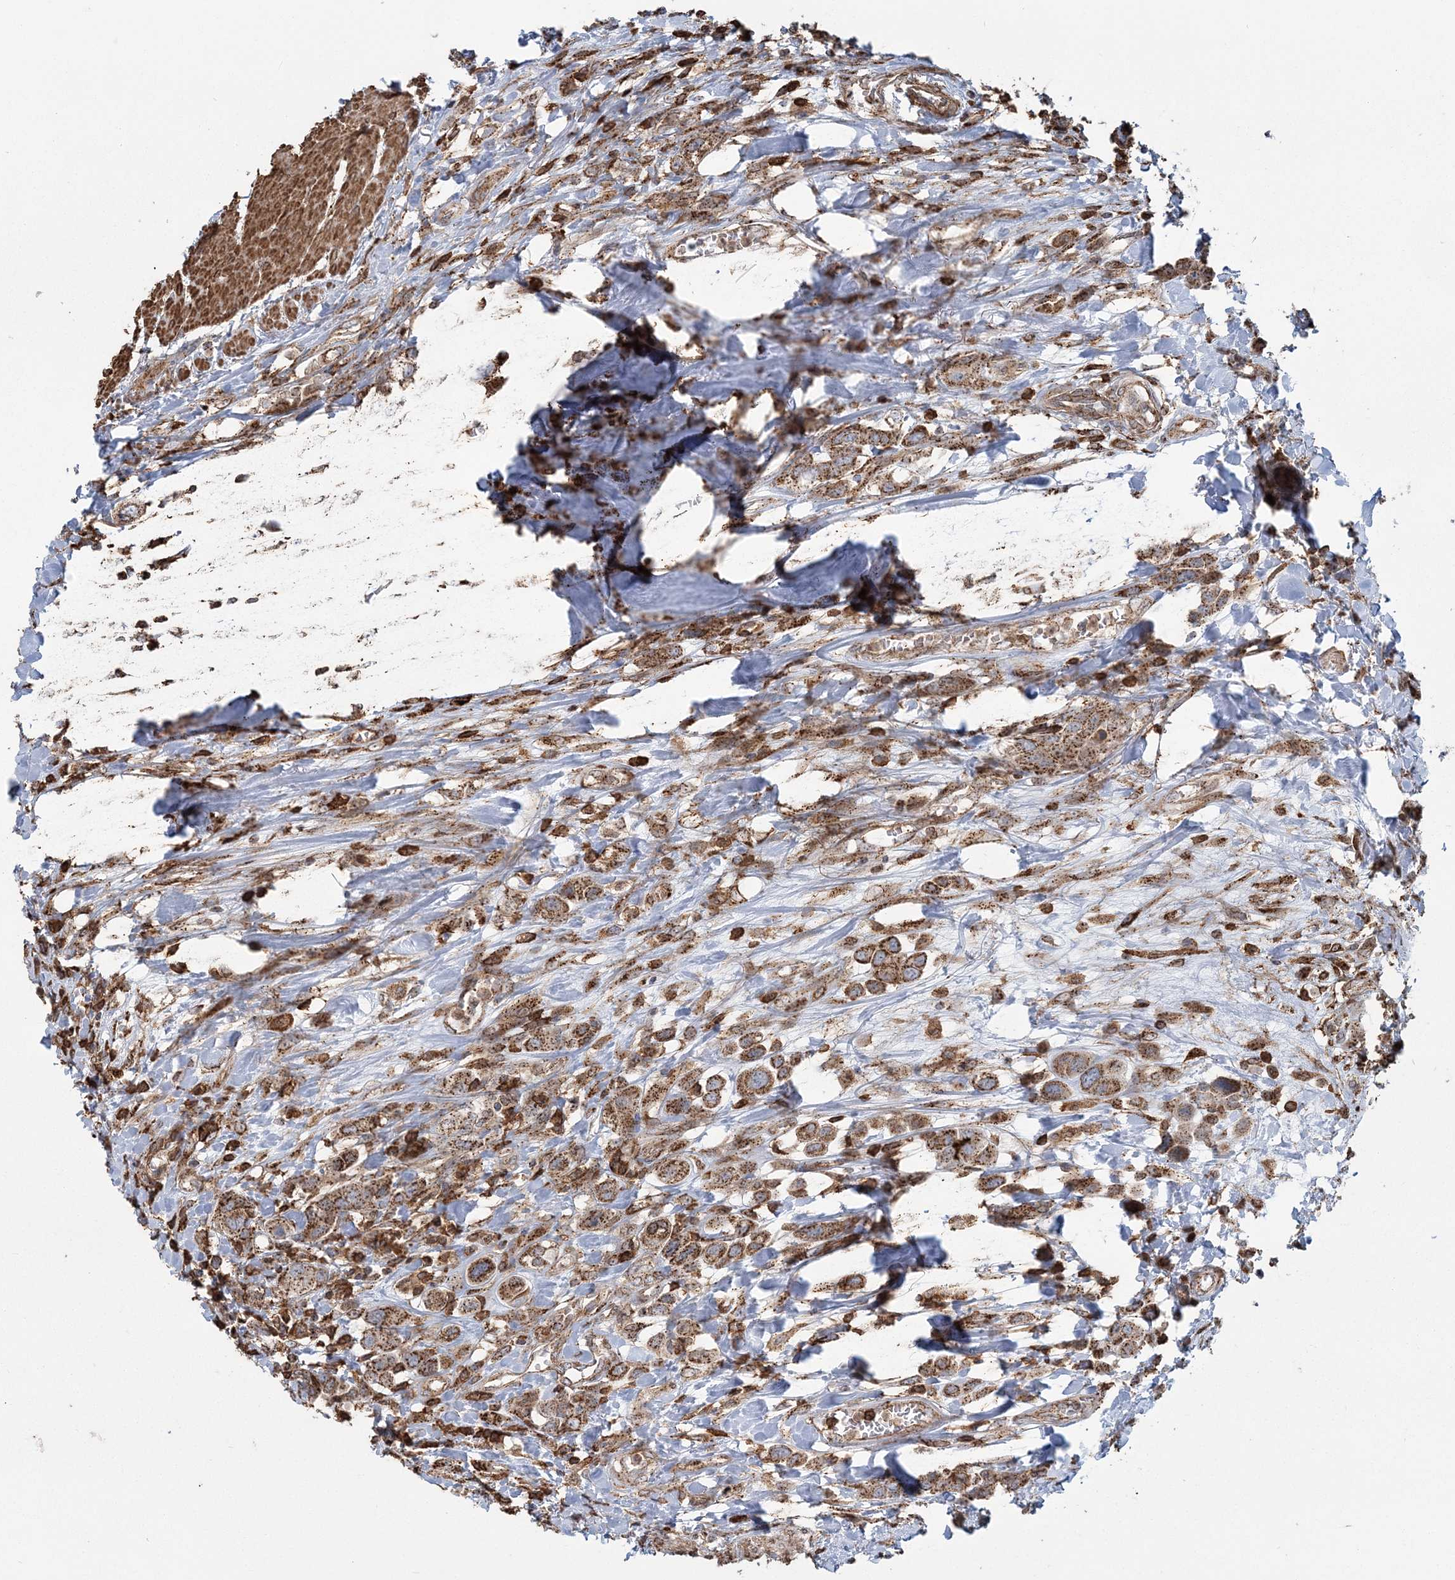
{"staining": {"intensity": "moderate", "quantity": ">75%", "location": "cytoplasmic/membranous"}, "tissue": "urothelial cancer", "cell_type": "Tumor cells", "image_type": "cancer", "snomed": [{"axis": "morphology", "description": "Urothelial carcinoma, High grade"}, {"axis": "topography", "description": "Urinary bladder"}], "caption": "Protein analysis of urothelial carcinoma (high-grade) tissue displays moderate cytoplasmic/membranous expression in about >75% of tumor cells.", "gene": "TRAF3IP2", "patient": {"sex": "male", "age": 50}}